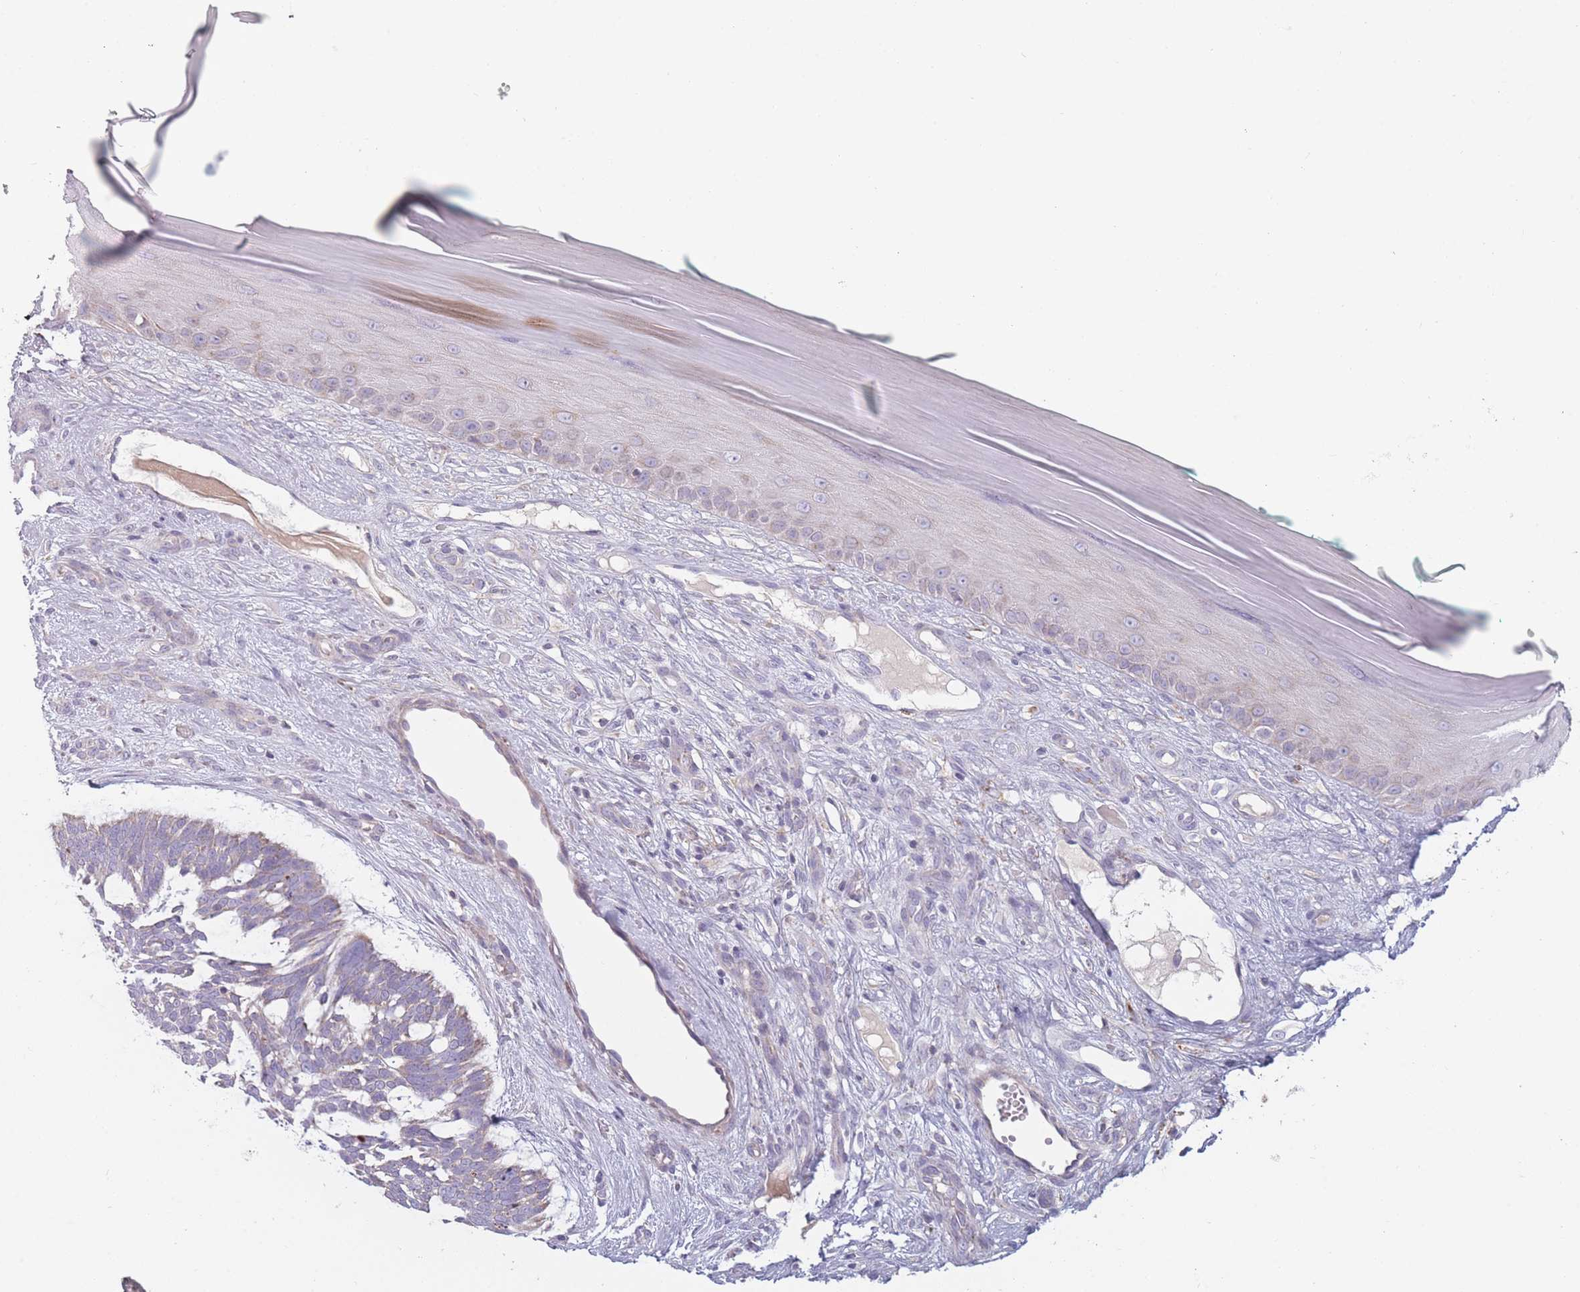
{"staining": {"intensity": "weak", "quantity": "<25%", "location": "cytoplasmic/membranous"}, "tissue": "skin cancer", "cell_type": "Tumor cells", "image_type": "cancer", "snomed": [{"axis": "morphology", "description": "Basal cell carcinoma"}, {"axis": "topography", "description": "Skin"}], "caption": "This is an immunohistochemistry micrograph of human skin cancer. There is no positivity in tumor cells.", "gene": "PEX11B", "patient": {"sex": "male", "age": 88}}